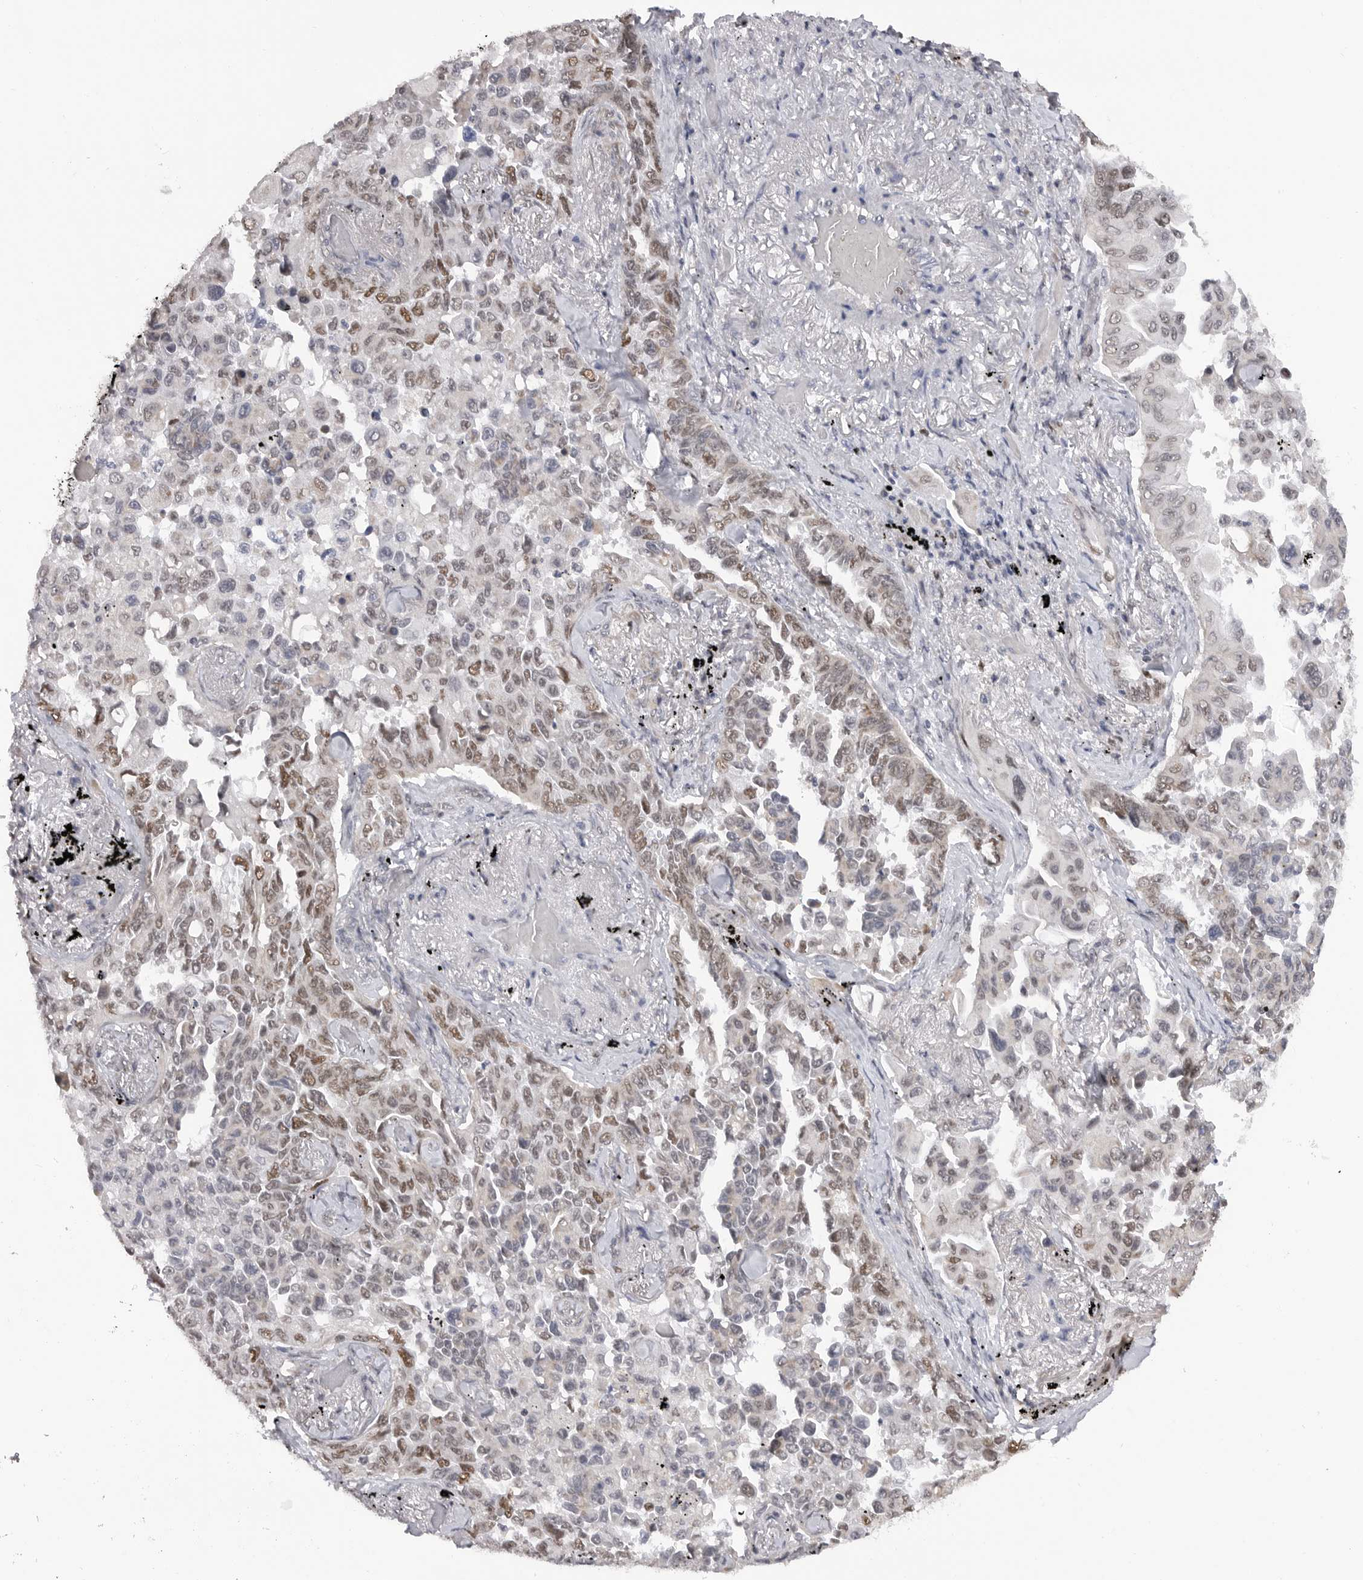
{"staining": {"intensity": "moderate", "quantity": "25%-75%", "location": "nuclear"}, "tissue": "lung cancer", "cell_type": "Tumor cells", "image_type": "cancer", "snomed": [{"axis": "morphology", "description": "Adenocarcinoma, NOS"}, {"axis": "topography", "description": "Lung"}], "caption": "Lung cancer stained with immunohistochemistry (IHC) demonstrates moderate nuclear expression in approximately 25%-75% of tumor cells. (IHC, brightfield microscopy, high magnification).", "gene": "SMARCC1", "patient": {"sex": "female", "age": 67}}